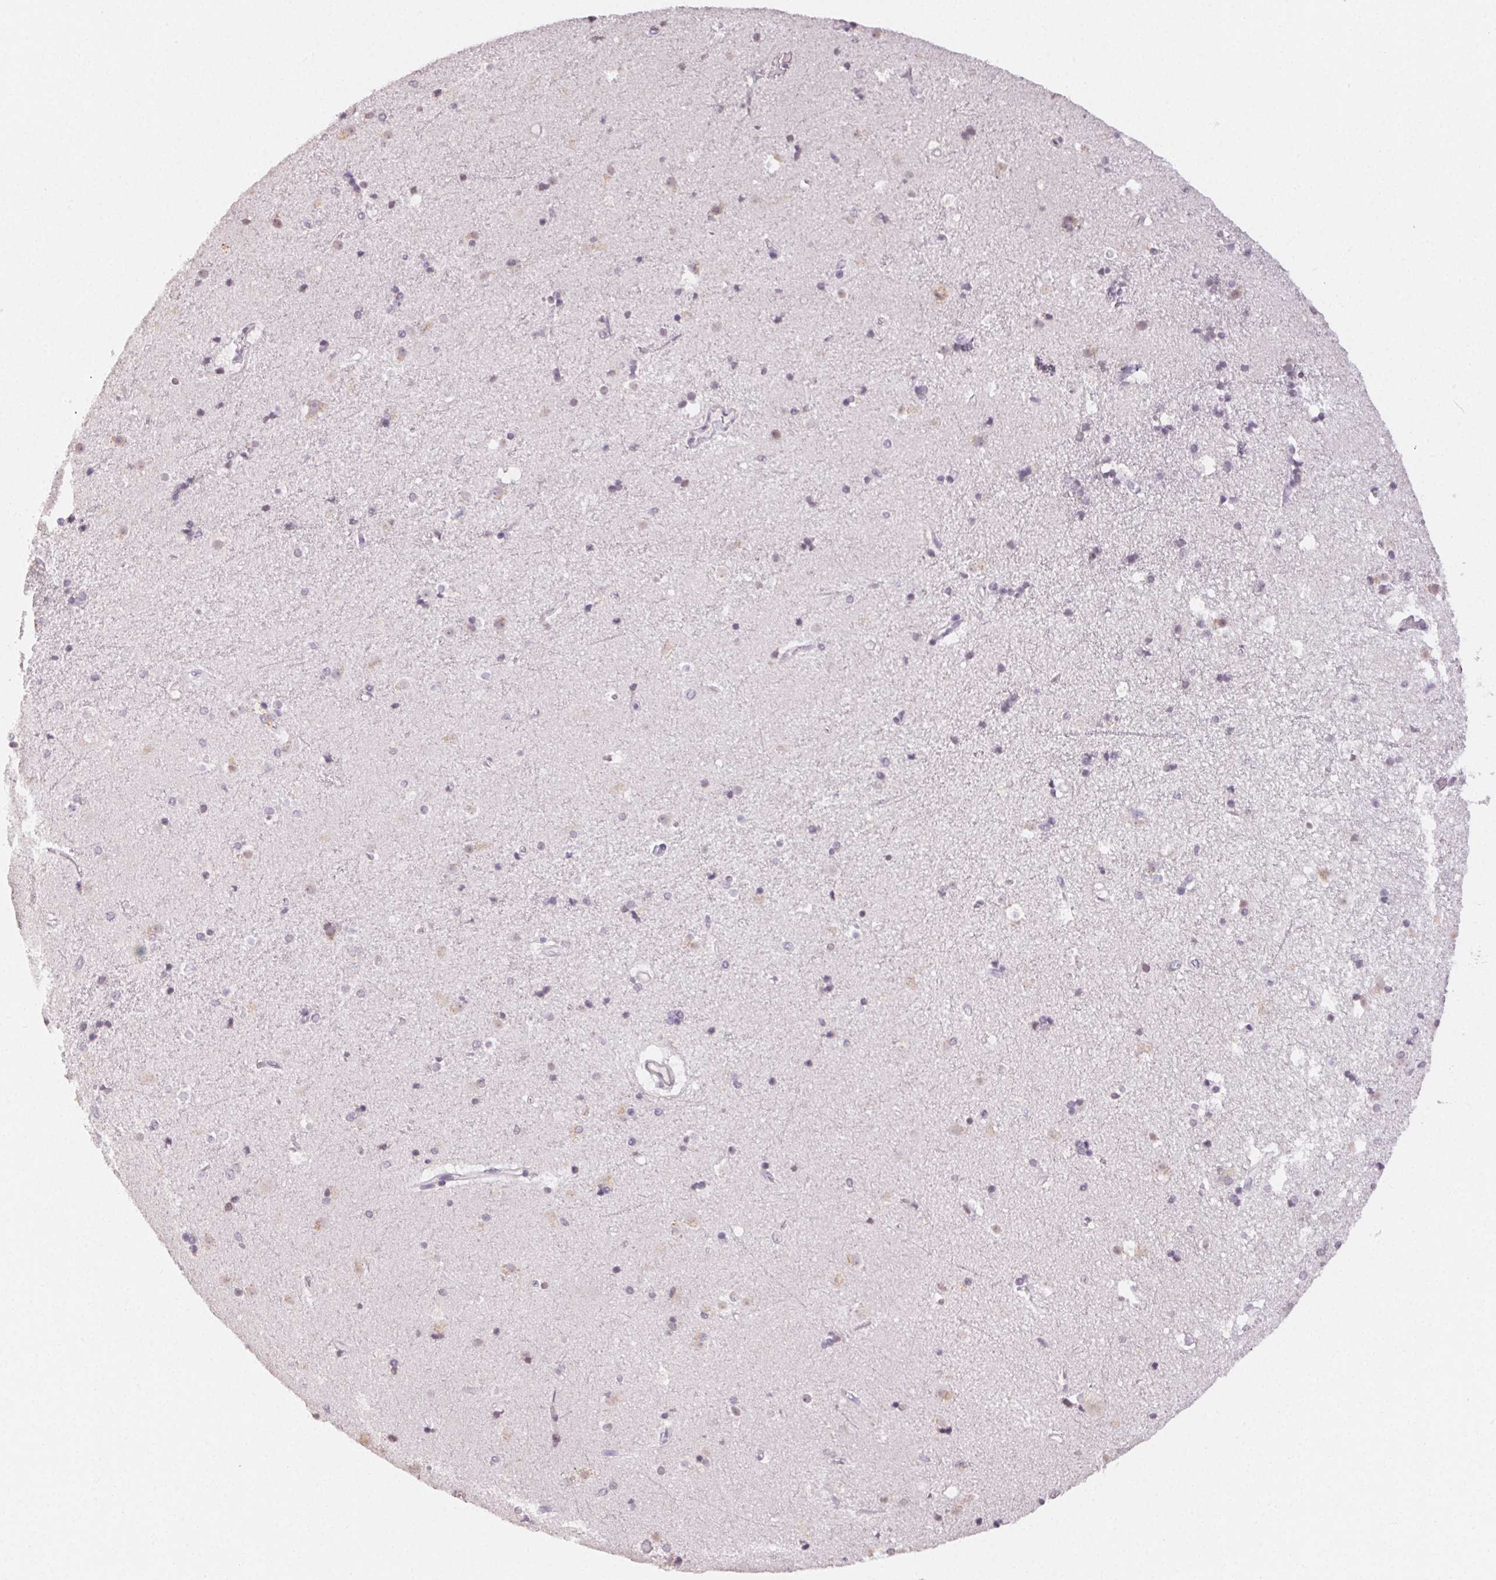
{"staining": {"intensity": "negative", "quantity": "none", "location": "none"}, "tissue": "caudate", "cell_type": "Glial cells", "image_type": "normal", "snomed": [{"axis": "morphology", "description": "Normal tissue, NOS"}, {"axis": "topography", "description": "Lateral ventricle wall"}], "caption": "Immunohistochemistry of normal caudate exhibits no staining in glial cells.", "gene": "TMEM174", "patient": {"sex": "female", "age": 71}}